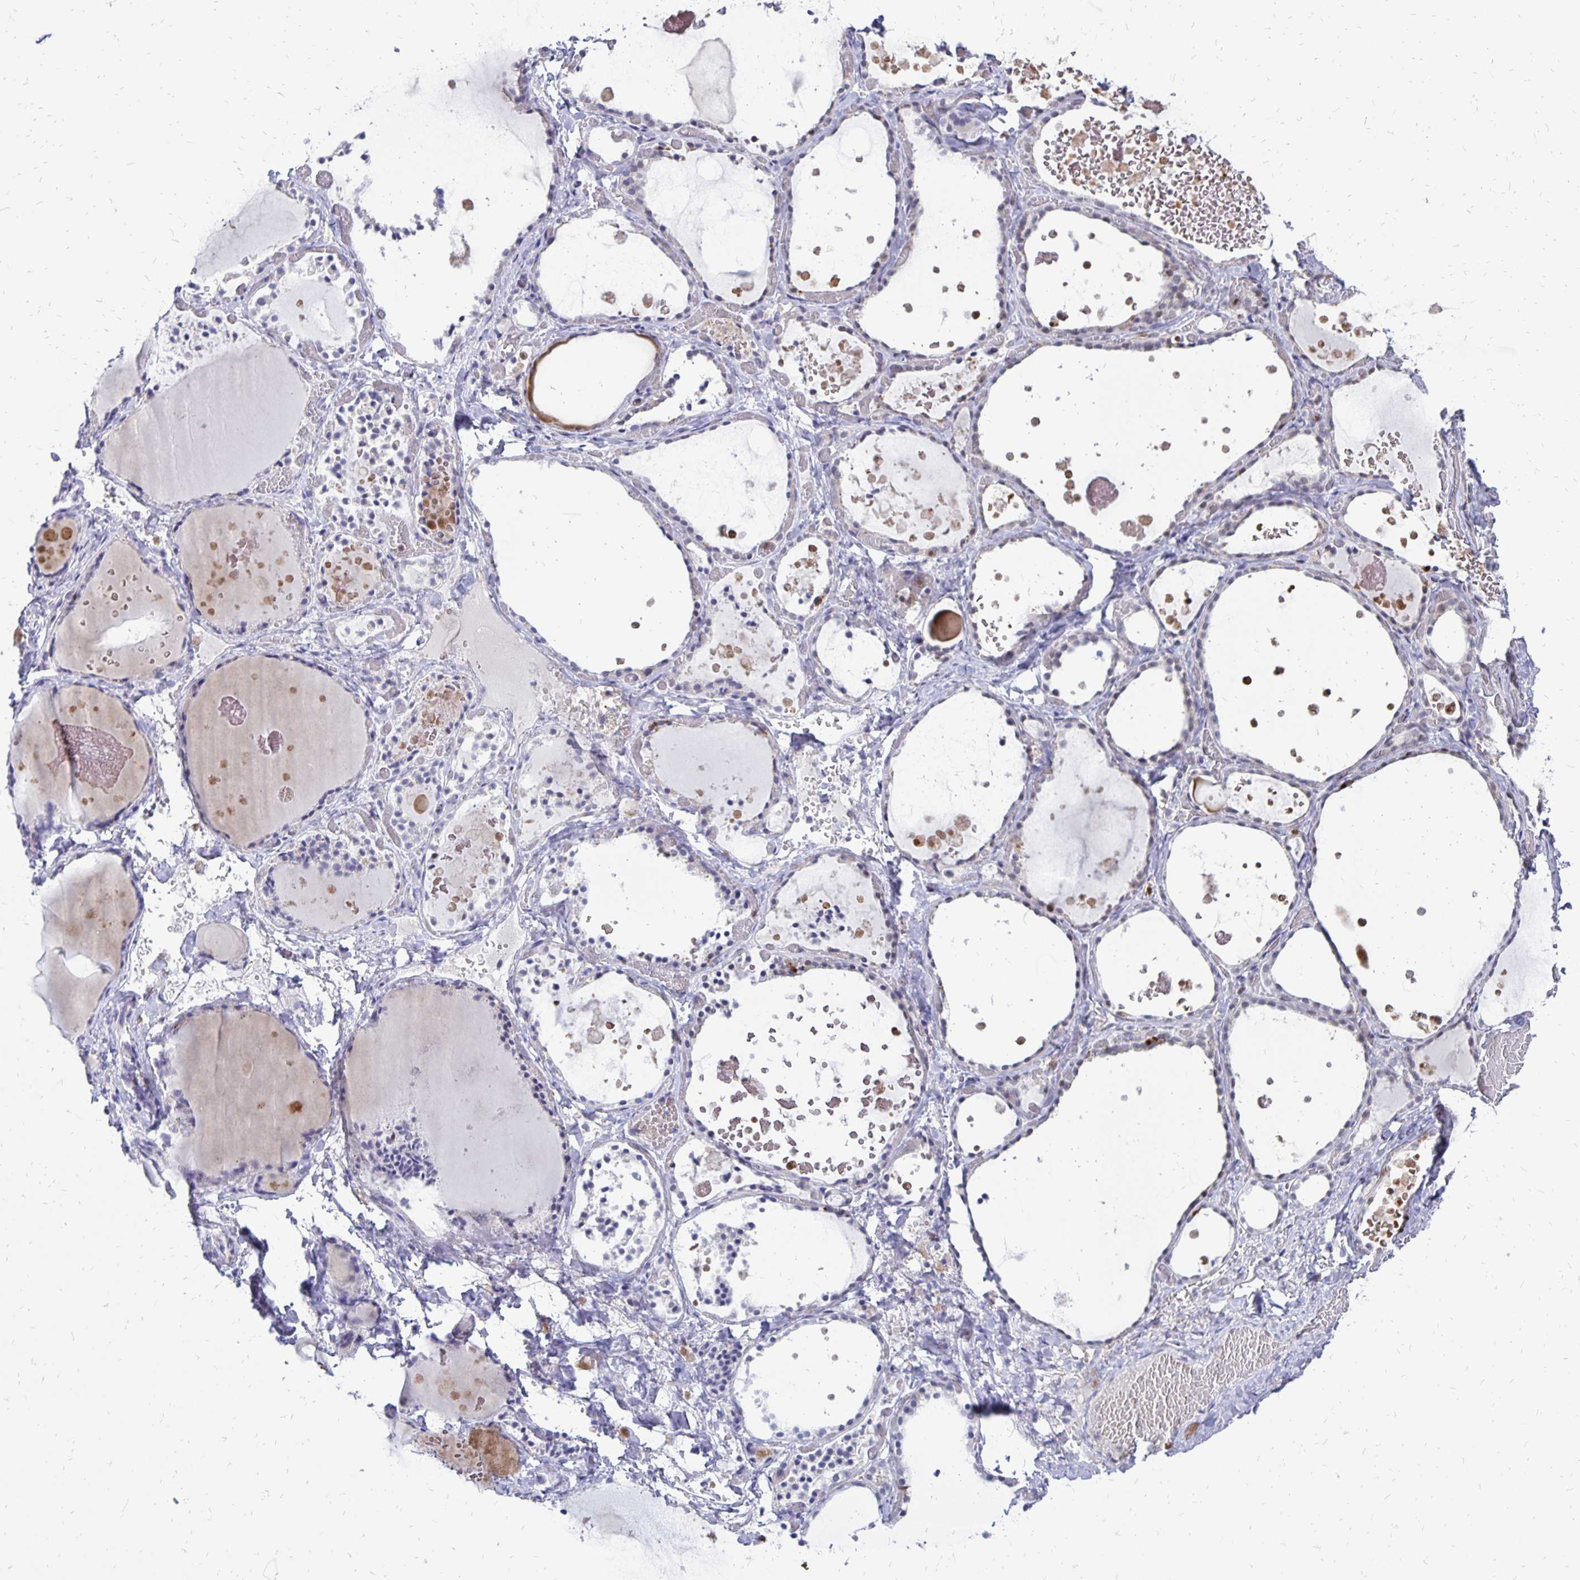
{"staining": {"intensity": "weak", "quantity": "<25%", "location": "nuclear"}, "tissue": "thyroid gland", "cell_type": "Glandular cells", "image_type": "normal", "snomed": [{"axis": "morphology", "description": "Normal tissue, NOS"}, {"axis": "topography", "description": "Thyroid gland"}], "caption": "High power microscopy image of an immunohistochemistry image of unremarkable thyroid gland, revealing no significant positivity in glandular cells. (Stains: DAB immunohistochemistry (IHC) with hematoxylin counter stain, Microscopy: brightfield microscopy at high magnification).", "gene": "DCK", "patient": {"sex": "female", "age": 56}}